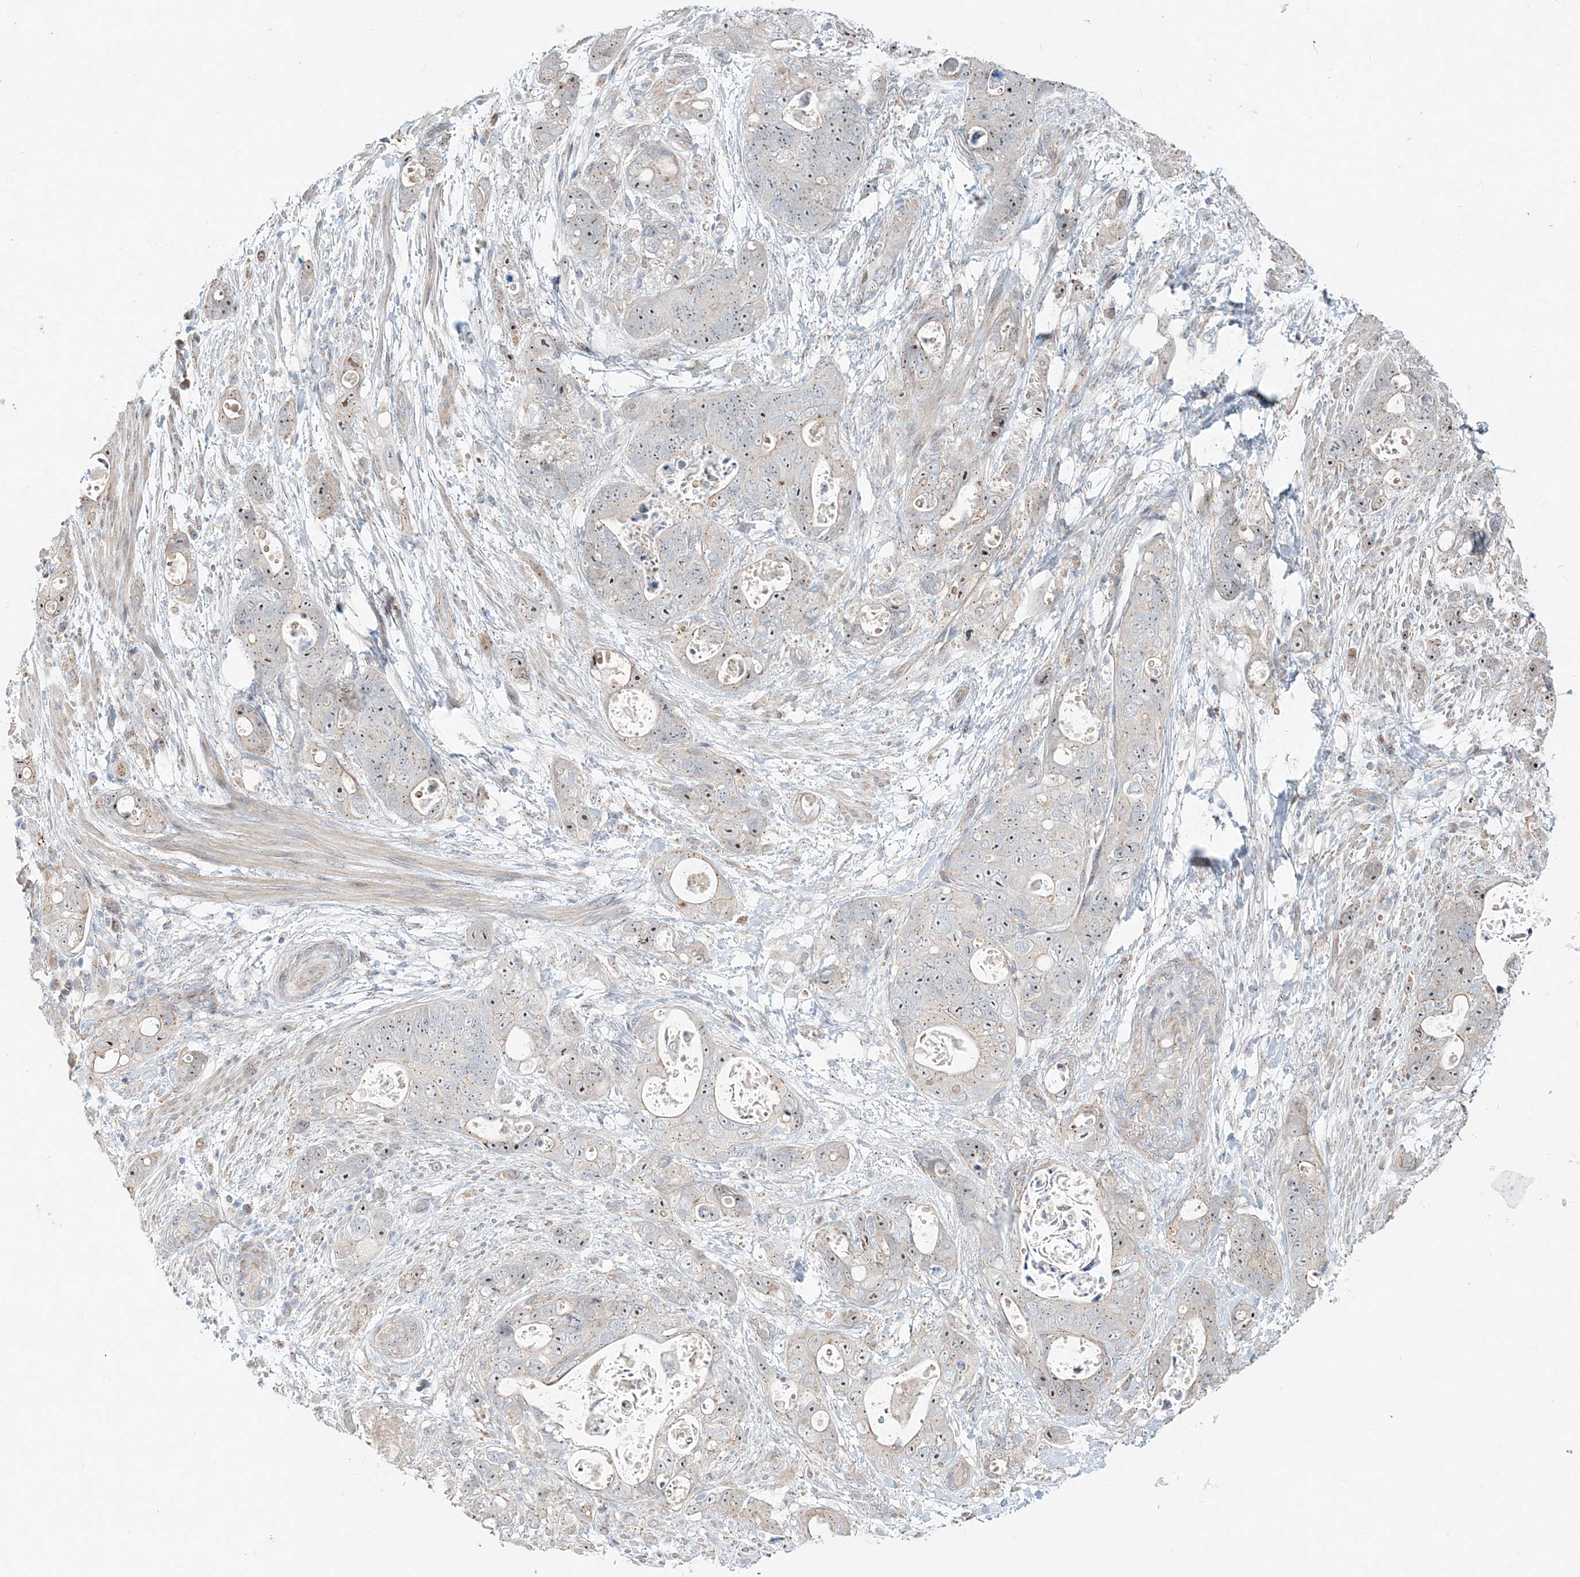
{"staining": {"intensity": "weak", "quantity": ">75%", "location": "nuclear"}, "tissue": "stomach cancer", "cell_type": "Tumor cells", "image_type": "cancer", "snomed": [{"axis": "morphology", "description": "Adenocarcinoma, NOS"}, {"axis": "topography", "description": "Stomach"}], "caption": "IHC of adenocarcinoma (stomach) shows low levels of weak nuclear expression in approximately >75% of tumor cells.", "gene": "CXXC5", "patient": {"sex": "female", "age": 89}}